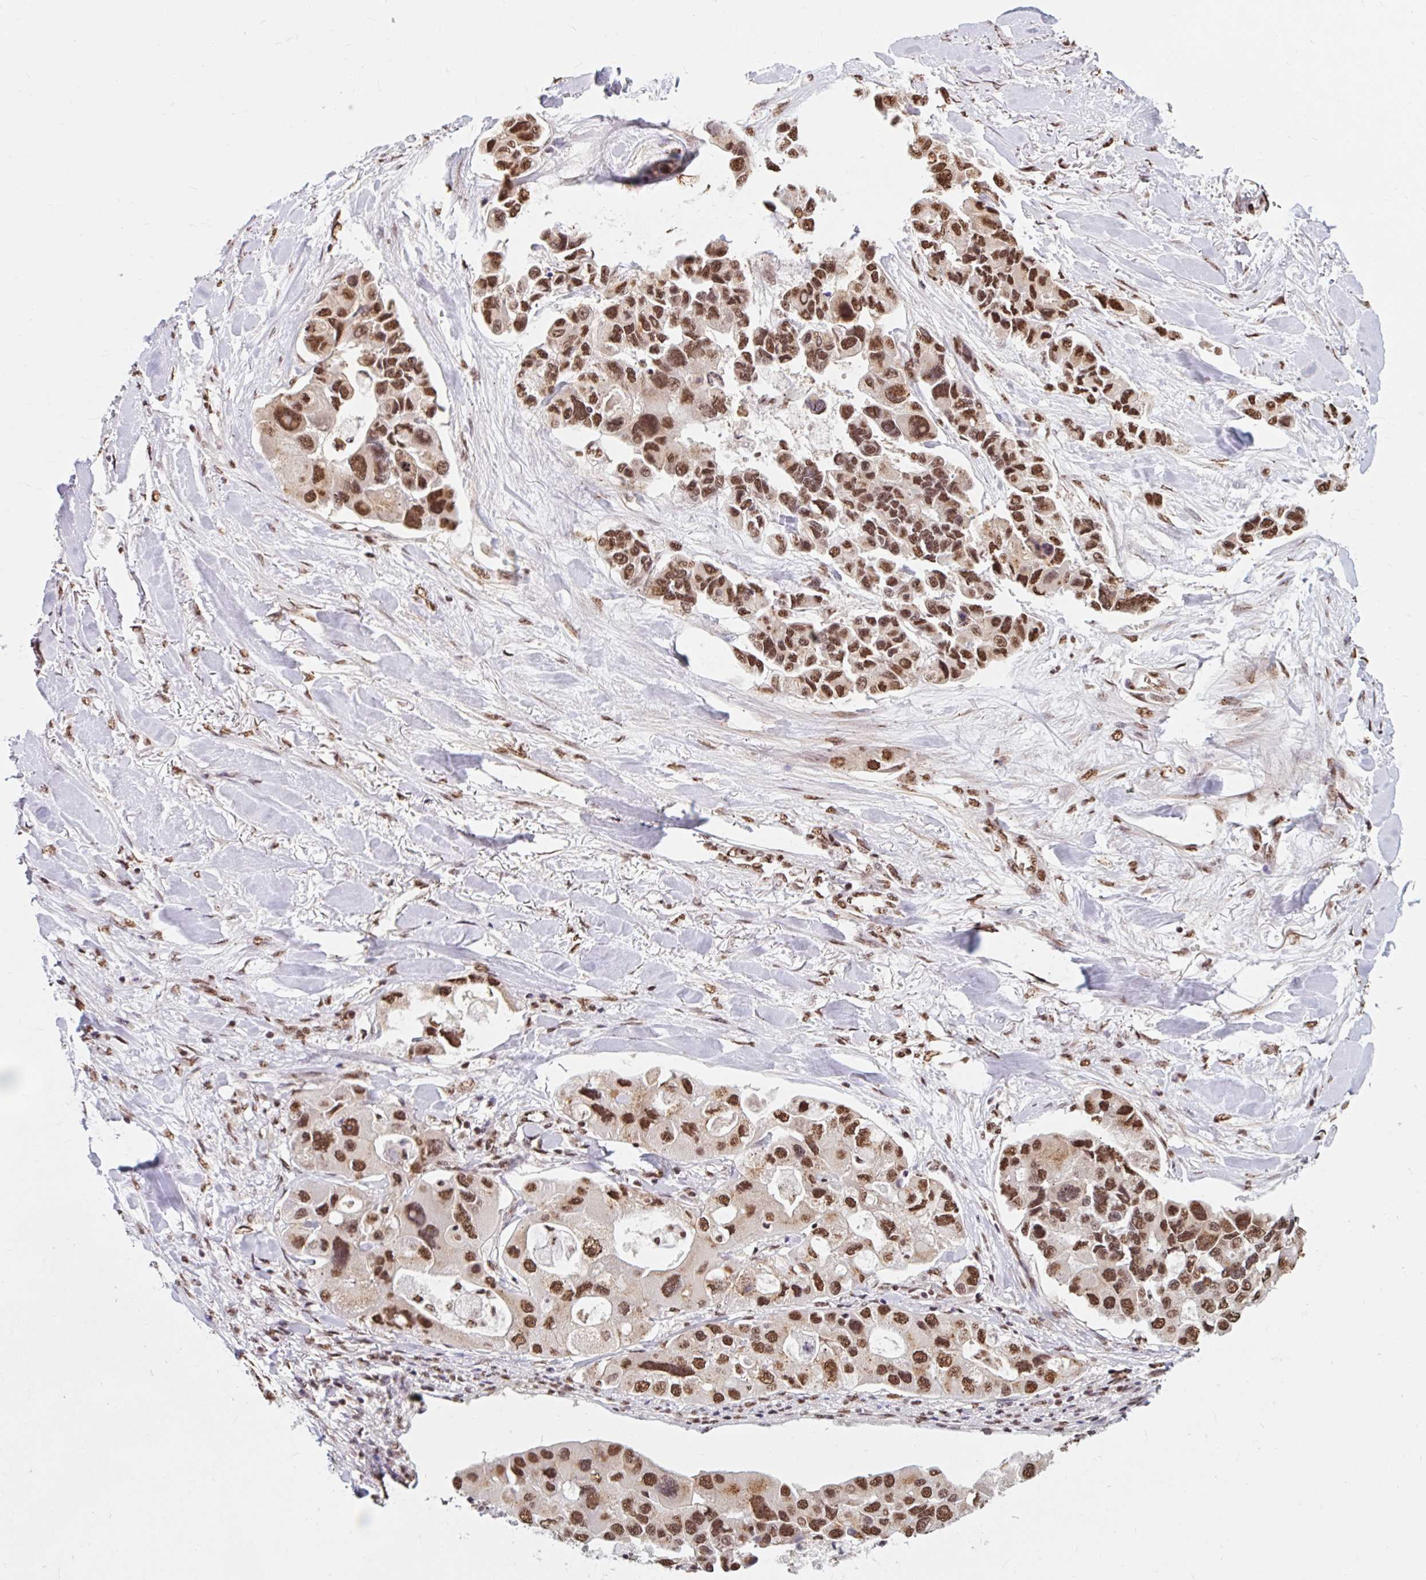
{"staining": {"intensity": "strong", "quantity": ">75%", "location": "nuclear"}, "tissue": "lung cancer", "cell_type": "Tumor cells", "image_type": "cancer", "snomed": [{"axis": "morphology", "description": "Adenocarcinoma, NOS"}, {"axis": "topography", "description": "Lung"}], "caption": "A high amount of strong nuclear expression is identified in approximately >75% of tumor cells in lung adenocarcinoma tissue. (brown staining indicates protein expression, while blue staining denotes nuclei).", "gene": "BICRA", "patient": {"sex": "female", "age": 54}}